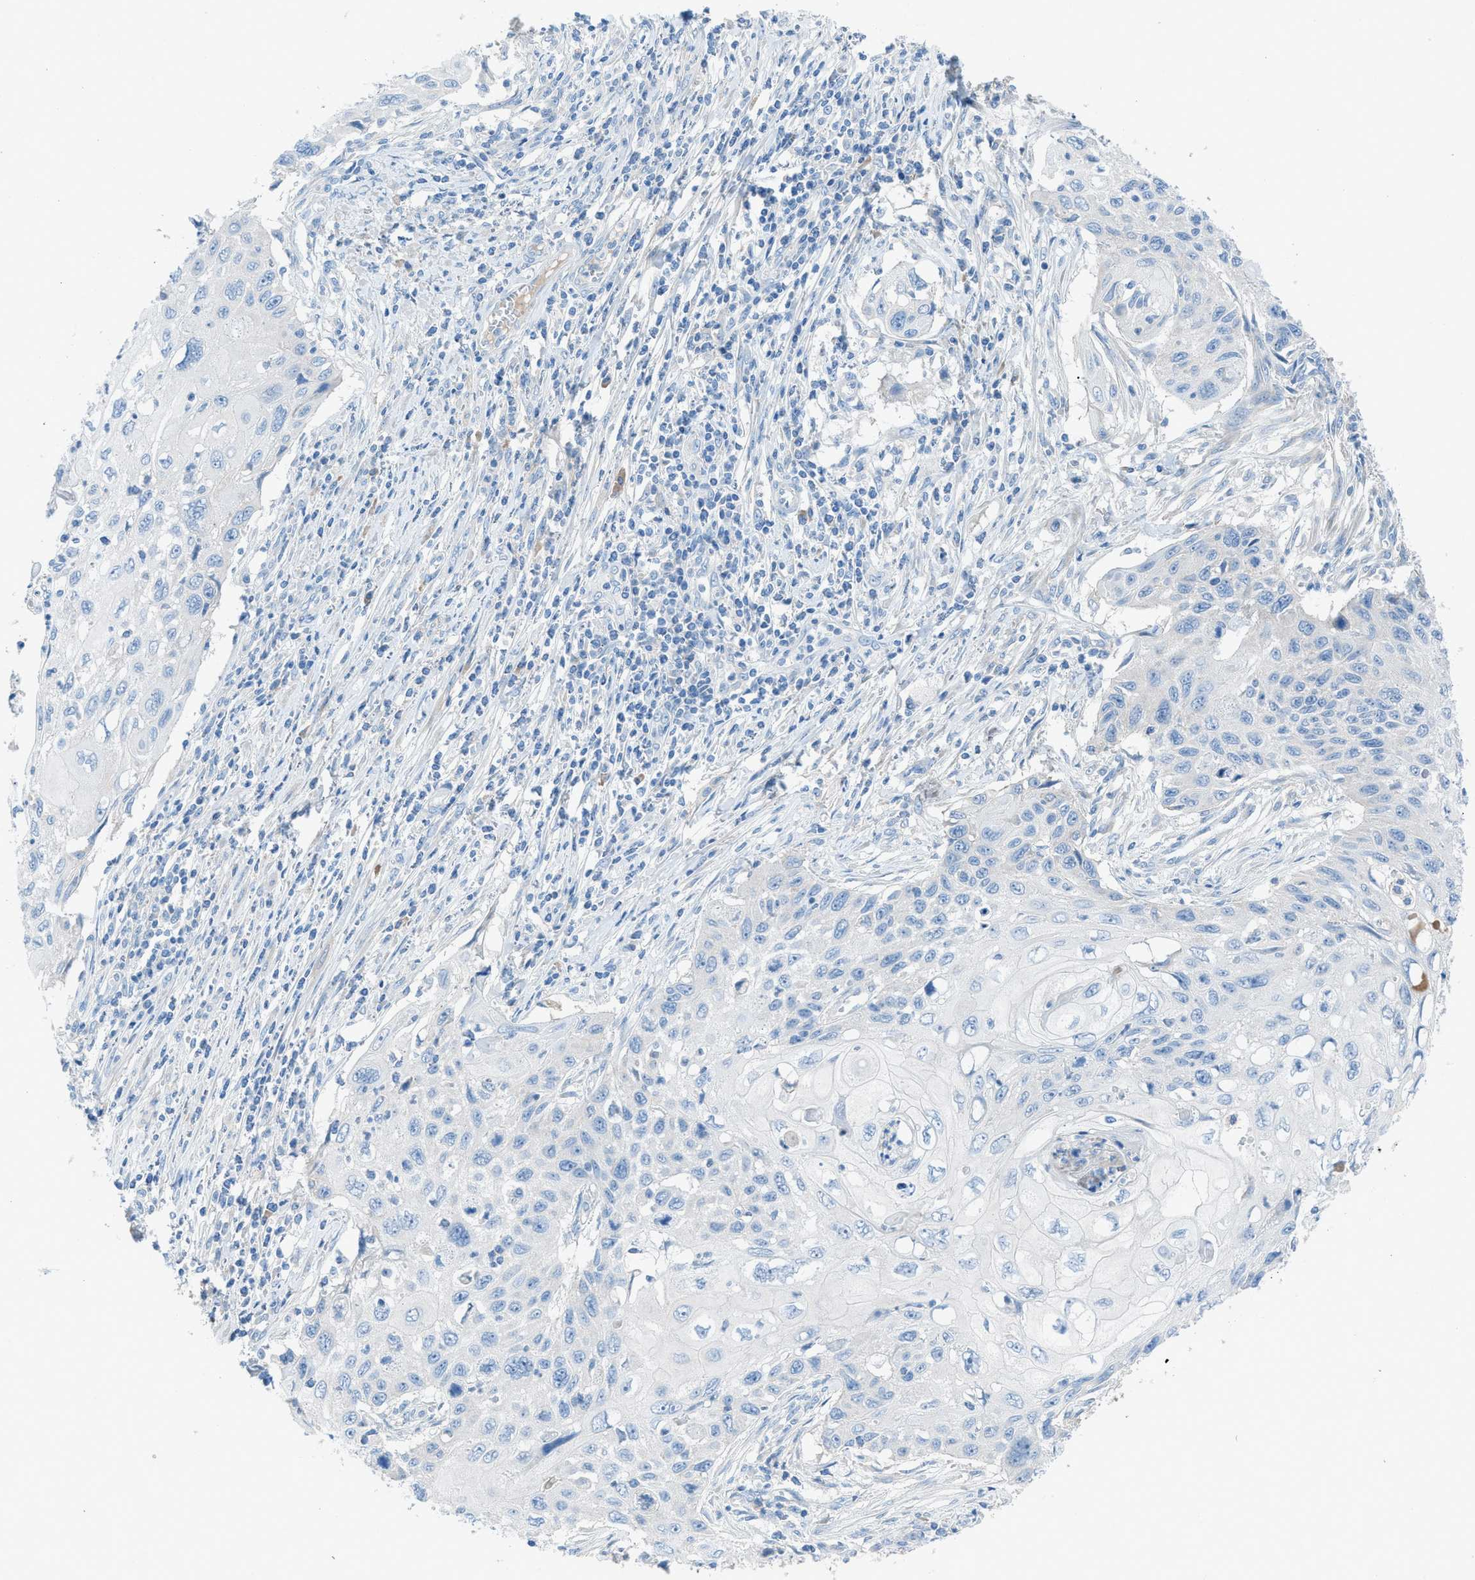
{"staining": {"intensity": "negative", "quantity": "none", "location": "none"}, "tissue": "cervical cancer", "cell_type": "Tumor cells", "image_type": "cancer", "snomed": [{"axis": "morphology", "description": "Squamous cell carcinoma, NOS"}, {"axis": "topography", "description": "Cervix"}], "caption": "Immunohistochemistry (IHC) histopathology image of neoplastic tissue: squamous cell carcinoma (cervical) stained with DAB (3,3'-diaminobenzidine) shows no significant protein staining in tumor cells.", "gene": "C5AR2", "patient": {"sex": "female", "age": 70}}